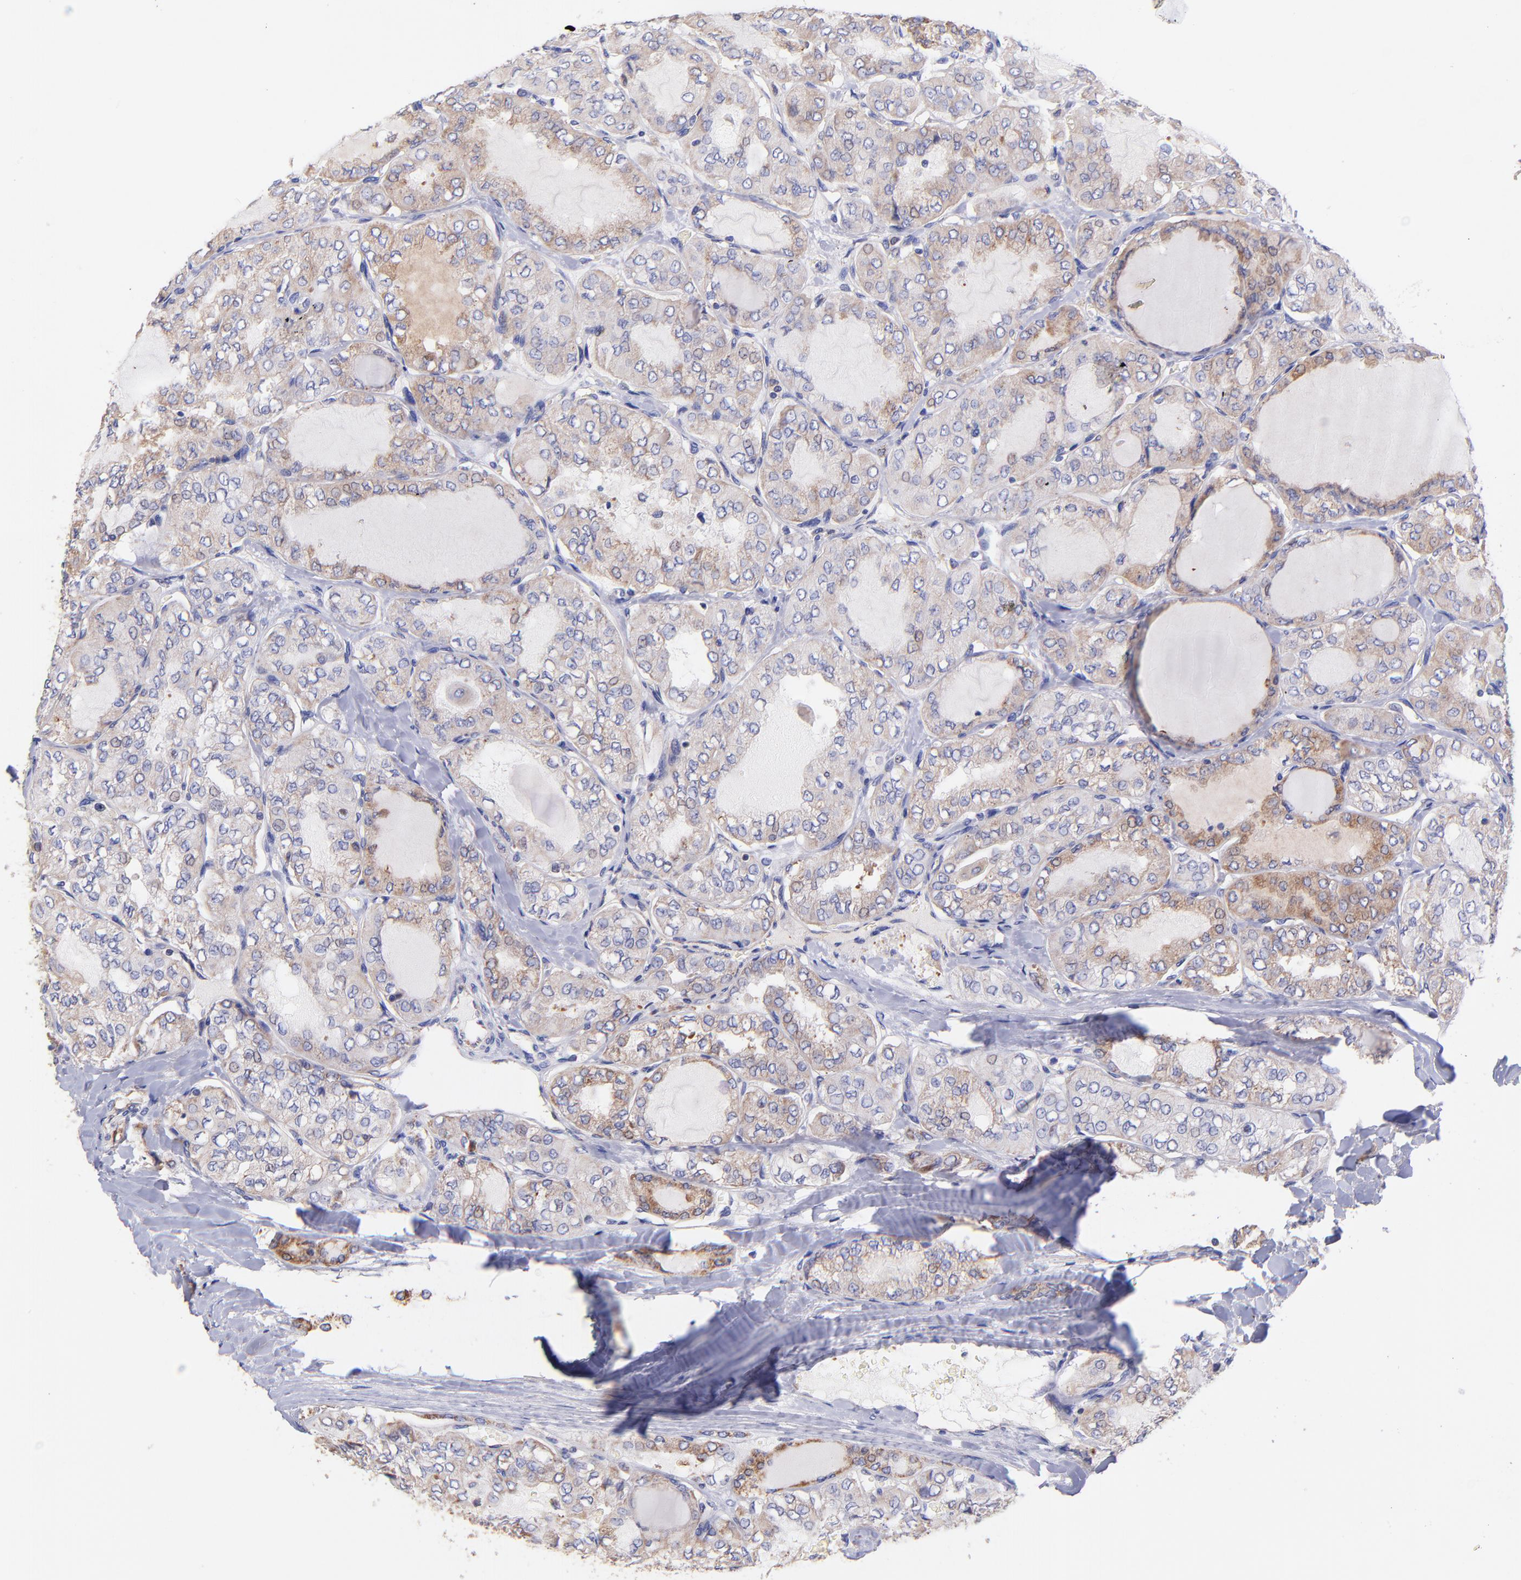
{"staining": {"intensity": "weak", "quantity": "25%-75%", "location": "cytoplasmic/membranous"}, "tissue": "thyroid cancer", "cell_type": "Tumor cells", "image_type": "cancer", "snomed": [{"axis": "morphology", "description": "Papillary adenocarcinoma, NOS"}, {"axis": "topography", "description": "Thyroid gland"}], "caption": "Approximately 25%-75% of tumor cells in human thyroid cancer (papillary adenocarcinoma) display weak cytoplasmic/membranous protein positivity as visualized by brown immunohistochemical staining.", "gene": "PREX1", "patient": {"sex": "male", "age": 20}}